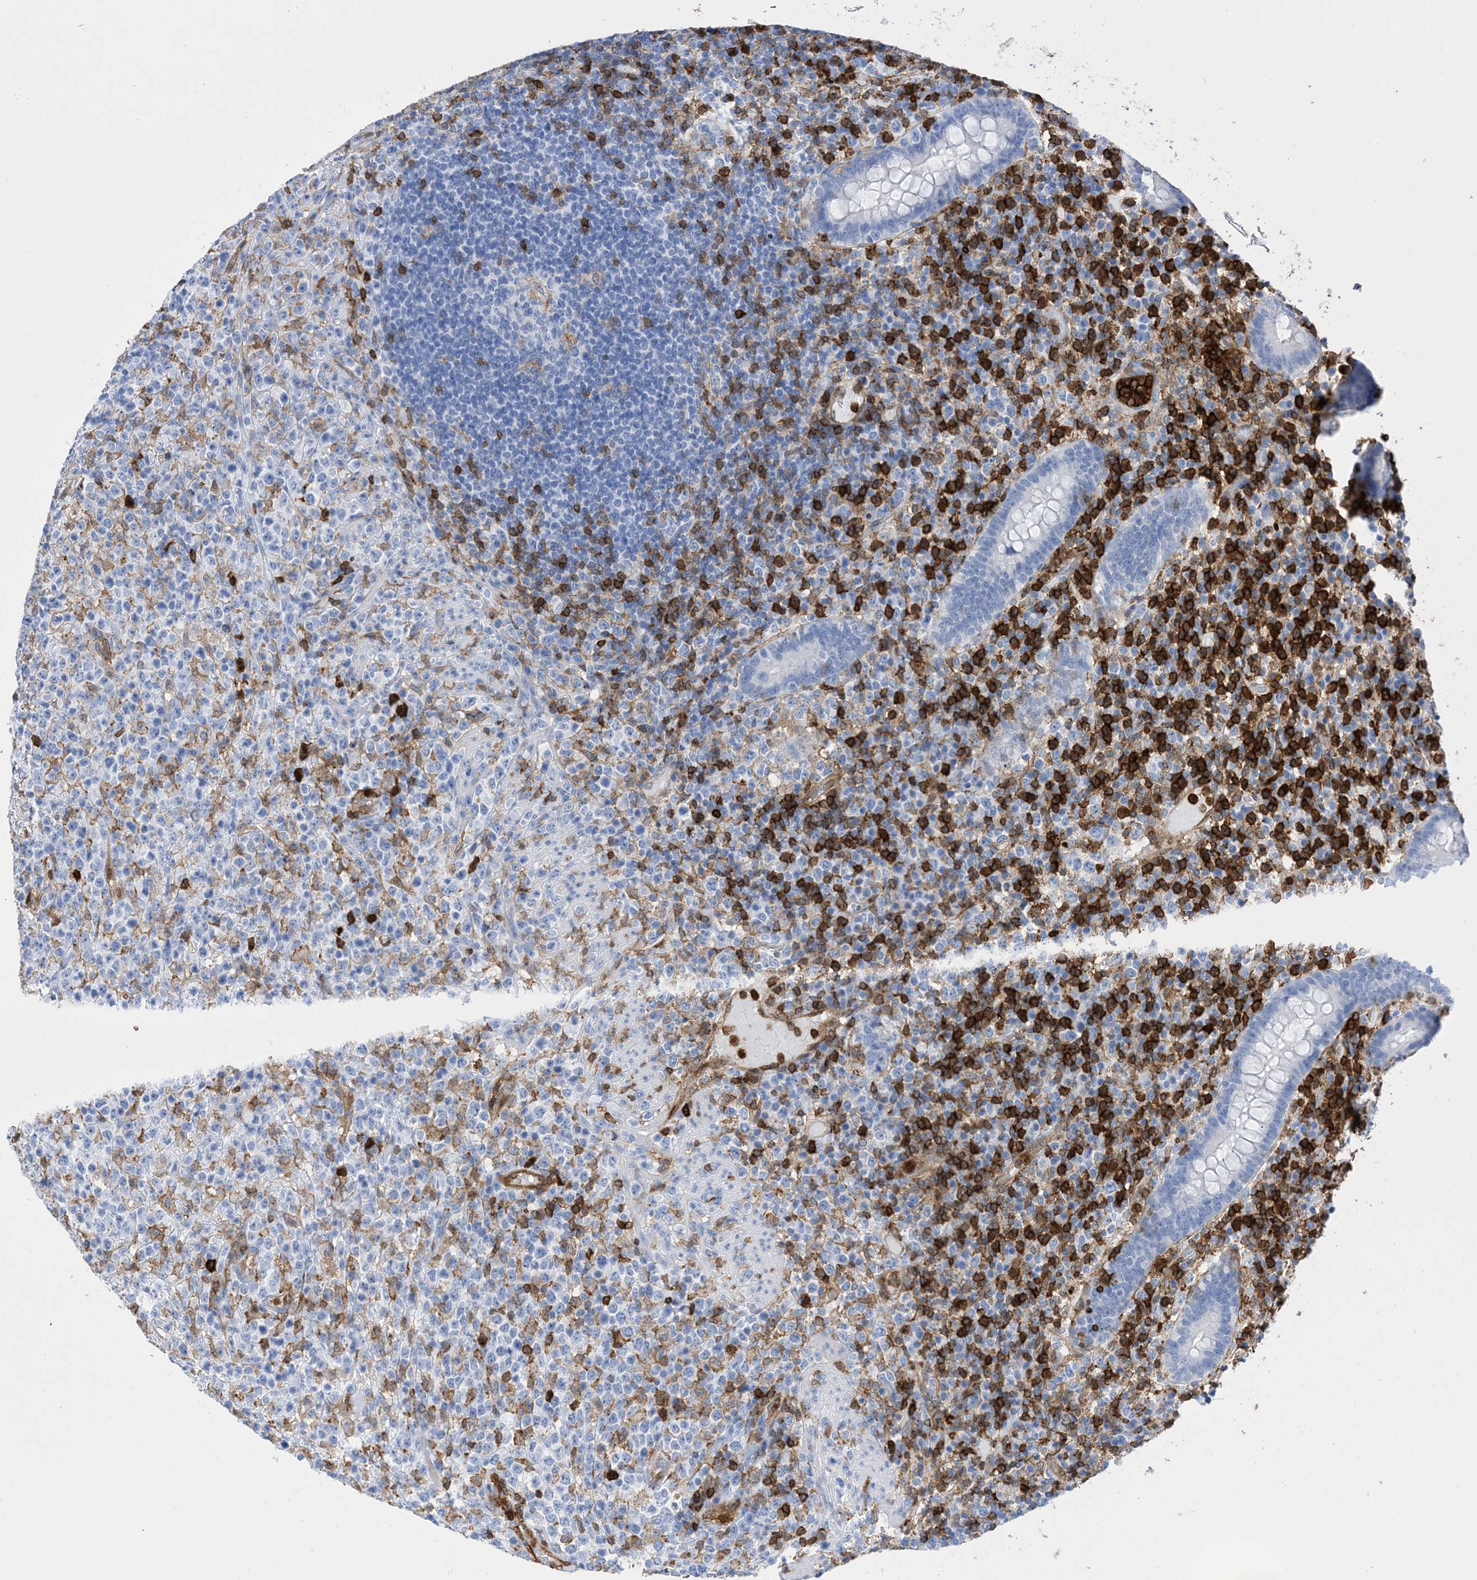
{"staining": {"intensity": "negative", "quantity": "none", "location": "none"}, "tissue": "lymphoma", "cell_type": "Tumor cells", "image_type": "cancer", "snomed": [{"axis": "morphology", "description": "Malignant lymphoma, non-Hodgkin's type, High grade"}, {"axis": "topography", "description": "Colon"}], "caption": "Micrograph shows no protein expression in tumor cells of high-grade malignant lymphoma, non-Hodgkin's type tissue.", "gene": "ANXA1", "patient": {"sex": "female", "age": 53}}